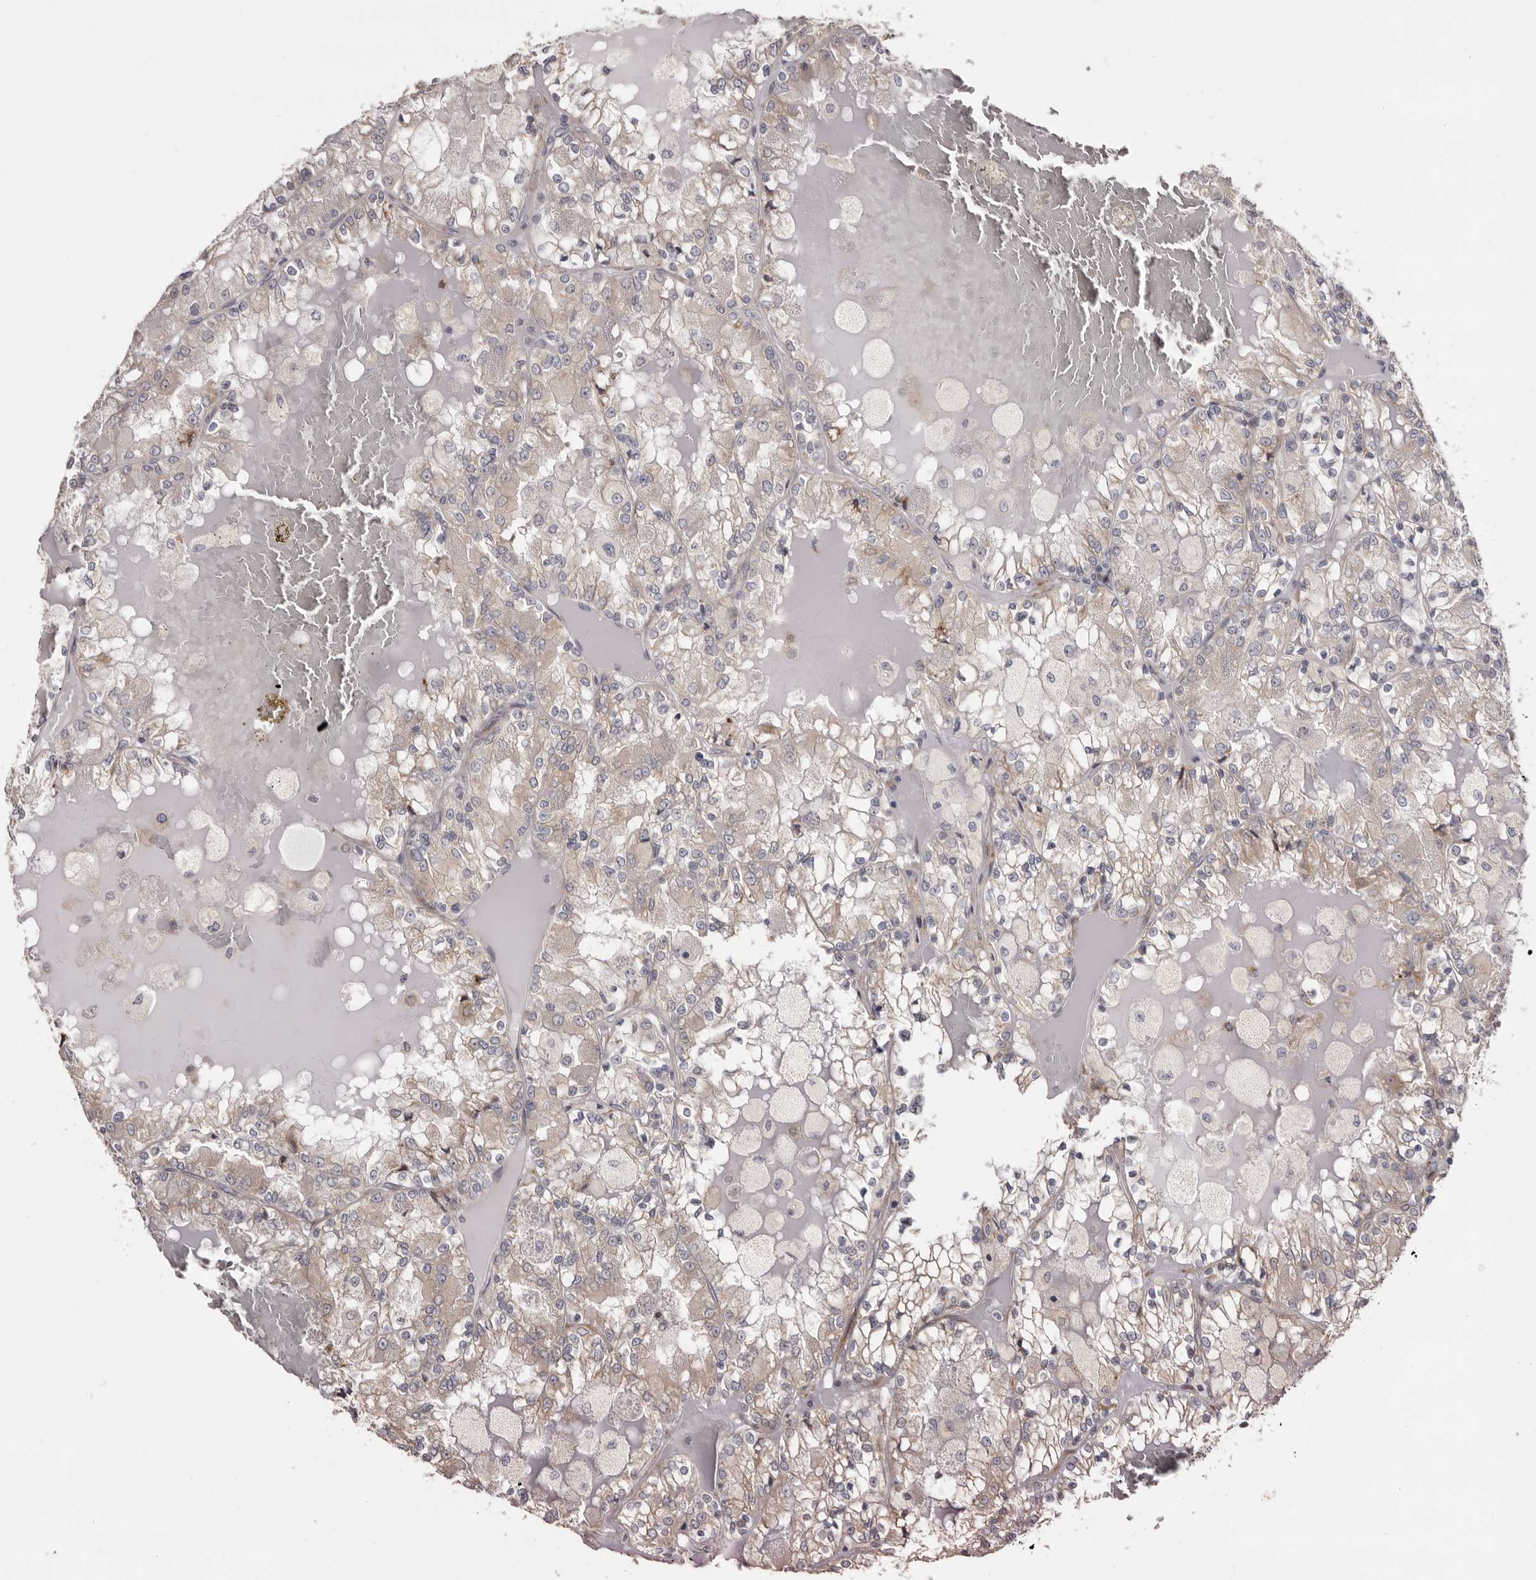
{"staining": {"intensity": "weak", "quantity": ">75%", "location": "cytoplasmic/membranous"}, "tissue": "renal cancer", "cell_type": "Tumor cells", "image_type": "cancer", "snomed": [{"axis": "morphology", "description": "Adenocarcinoma, NOS"}, {"axis": "topography", "description": "Kidney"}], "caption": "Weak cytoplasmic/membranous positivity for a protein is seen in approximately >75% of tumor cells of renal adenocarcinoma using immunohistochemistry.", "gene": "PIGX", "patient": {"sex": "female", "age": 56}}